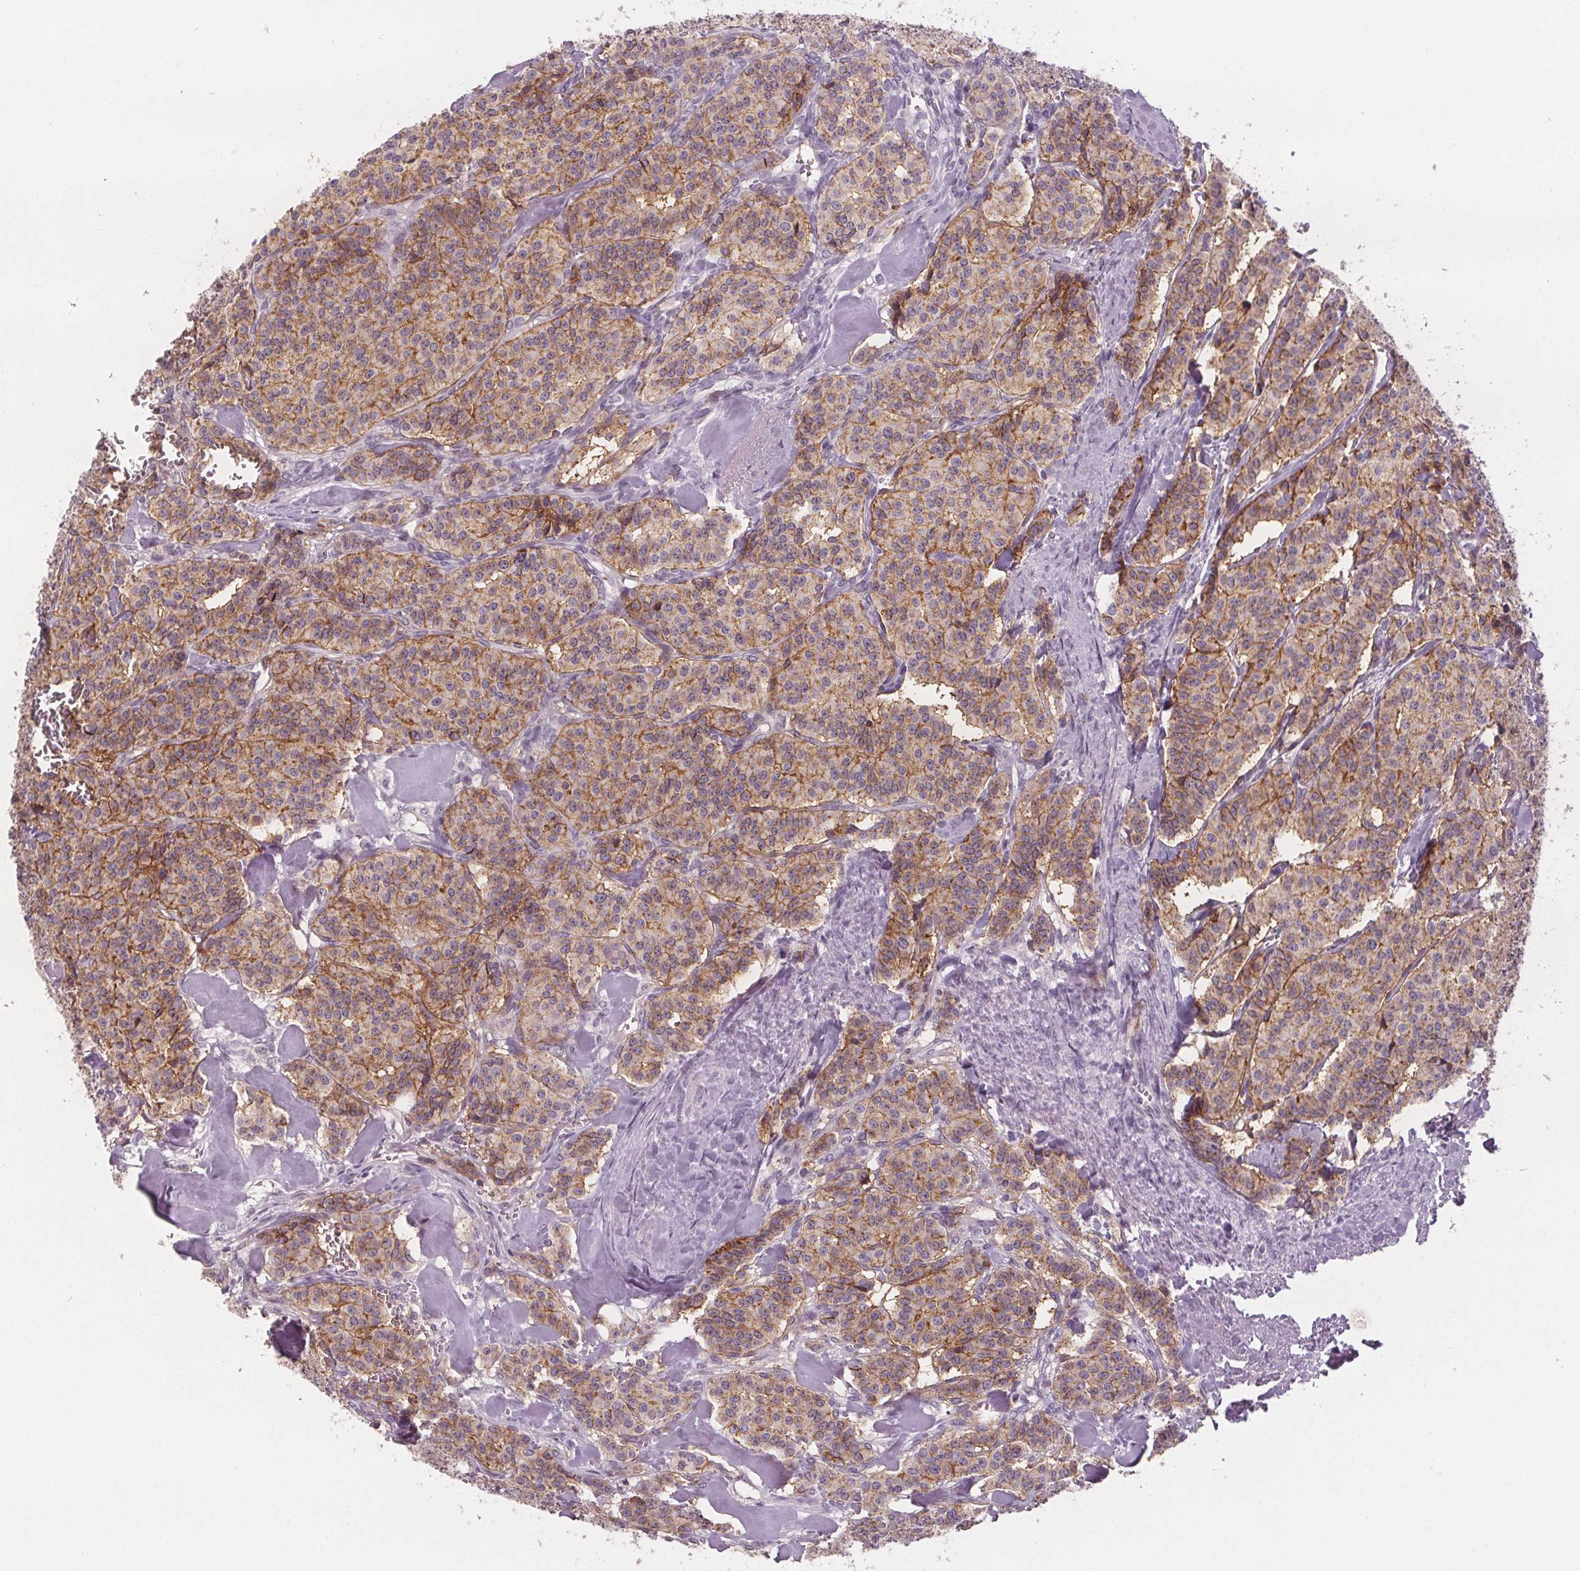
{"staining": {"intensity": "moderate", "quantity": ">75%", "location": "cytoplasmic/membranous"}, "tissue": "carcinoid", "cell_type": "Tumor cells", "image_type": "cancer", "snomed": [{"axis": "morphology", "description": "Normal tissue, NOS"}, {"axis": "morphology", "description": "Carcinoid, malignant, NOS"}, {"axis": "topography", "description": "Lung"}], "caption": "Carcinoid (malignant) stained with a protein marker reveals moderate staining in tumor cells.", "gene": "ATP1A1", "patient": {"sex": "female", "age": 46}}